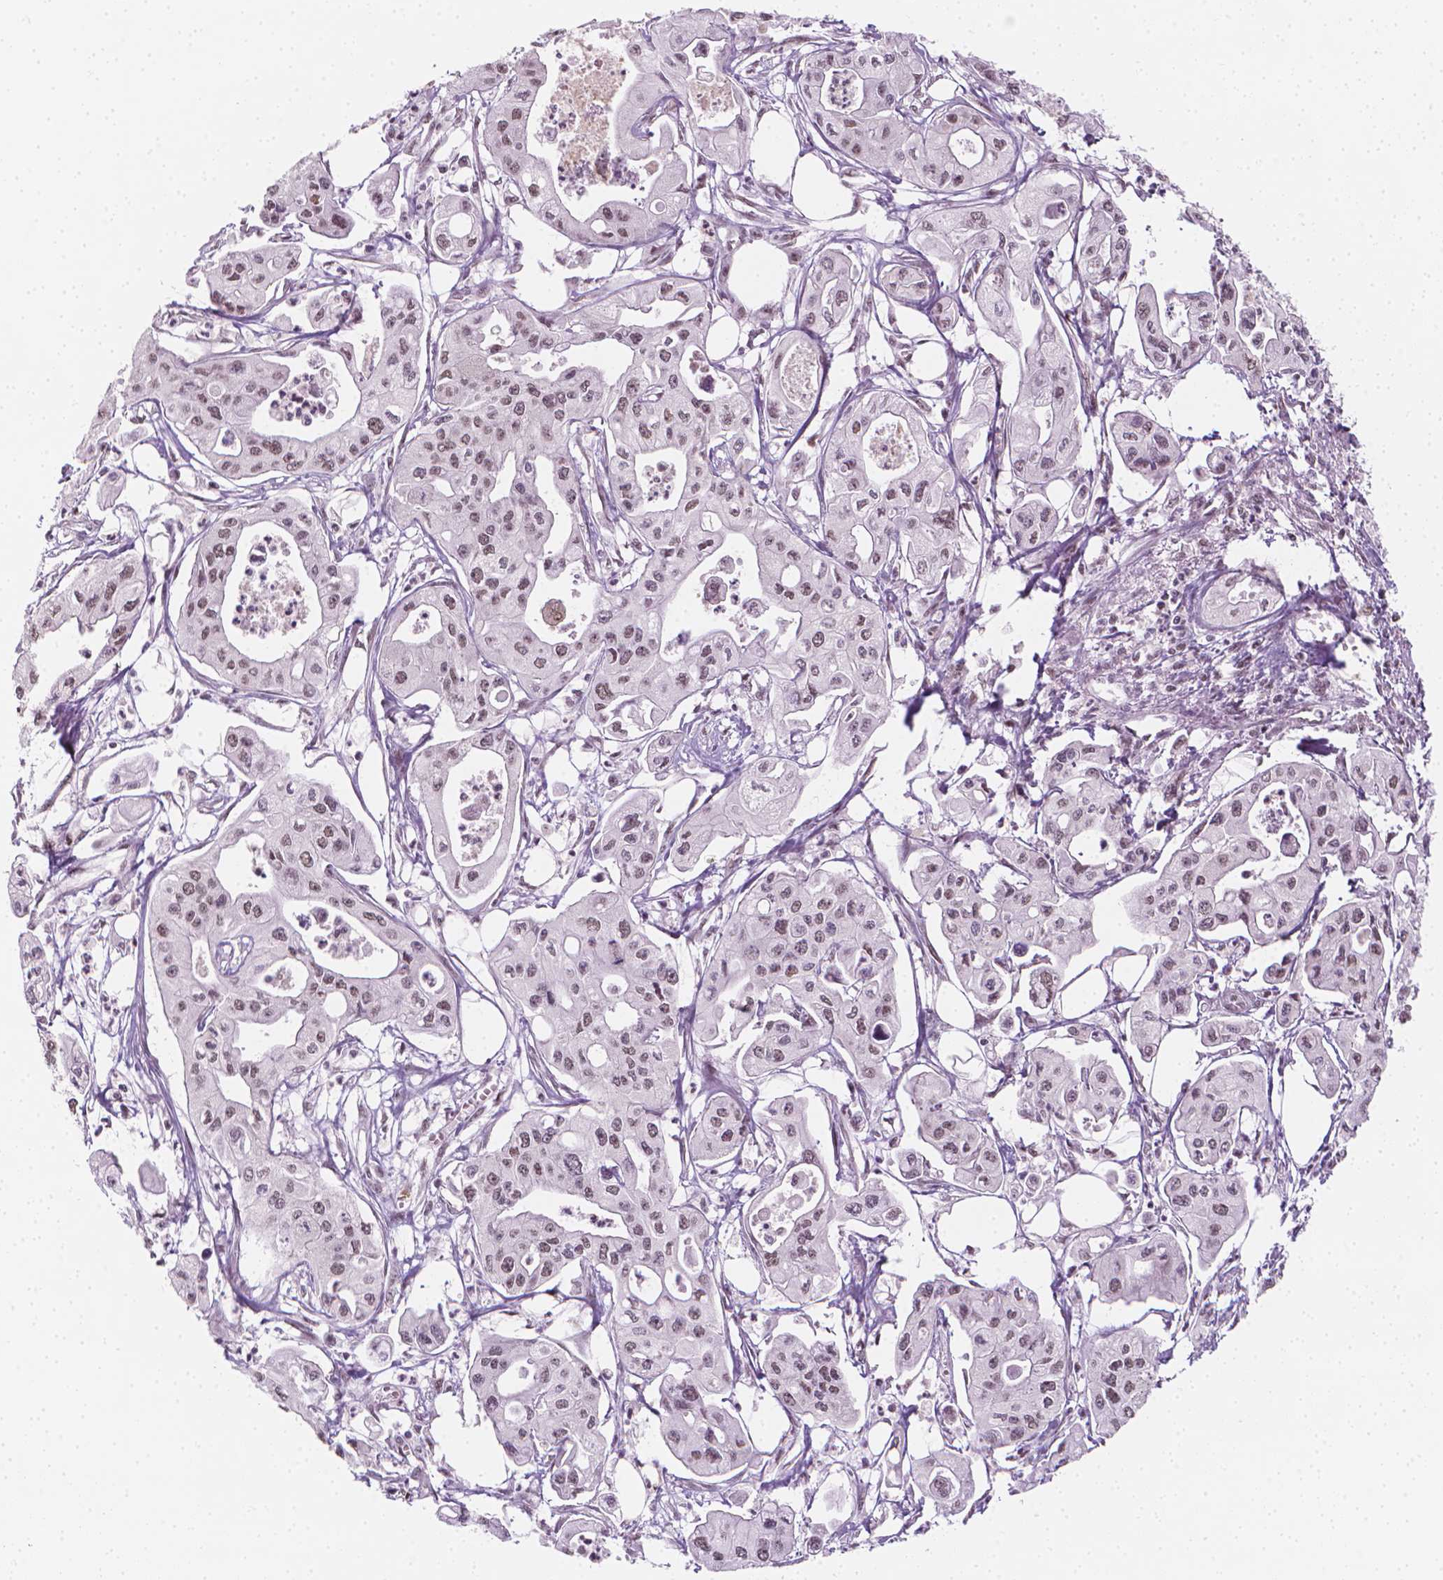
{"staining": {"intensity": "weak", "quantity": ">75%", "location": "nuclear"}, "tissue": "pancreatic cancer", "cell_type": "Tumor cells", "image_type": "cancer", "snomed": [{"axis": "morphology", "description": "Adenocarcinoma, NOS"}, {"axis": "topography", "description": "Pancreas"}], "caption": "Protein positivity by IHC displays weak nuclear expression in approximately >75% of tumor cells in adenocarcinoma (pancreatic).", "gene": "CDKN1C", "patient": {"sex": "male", "age": 70}}